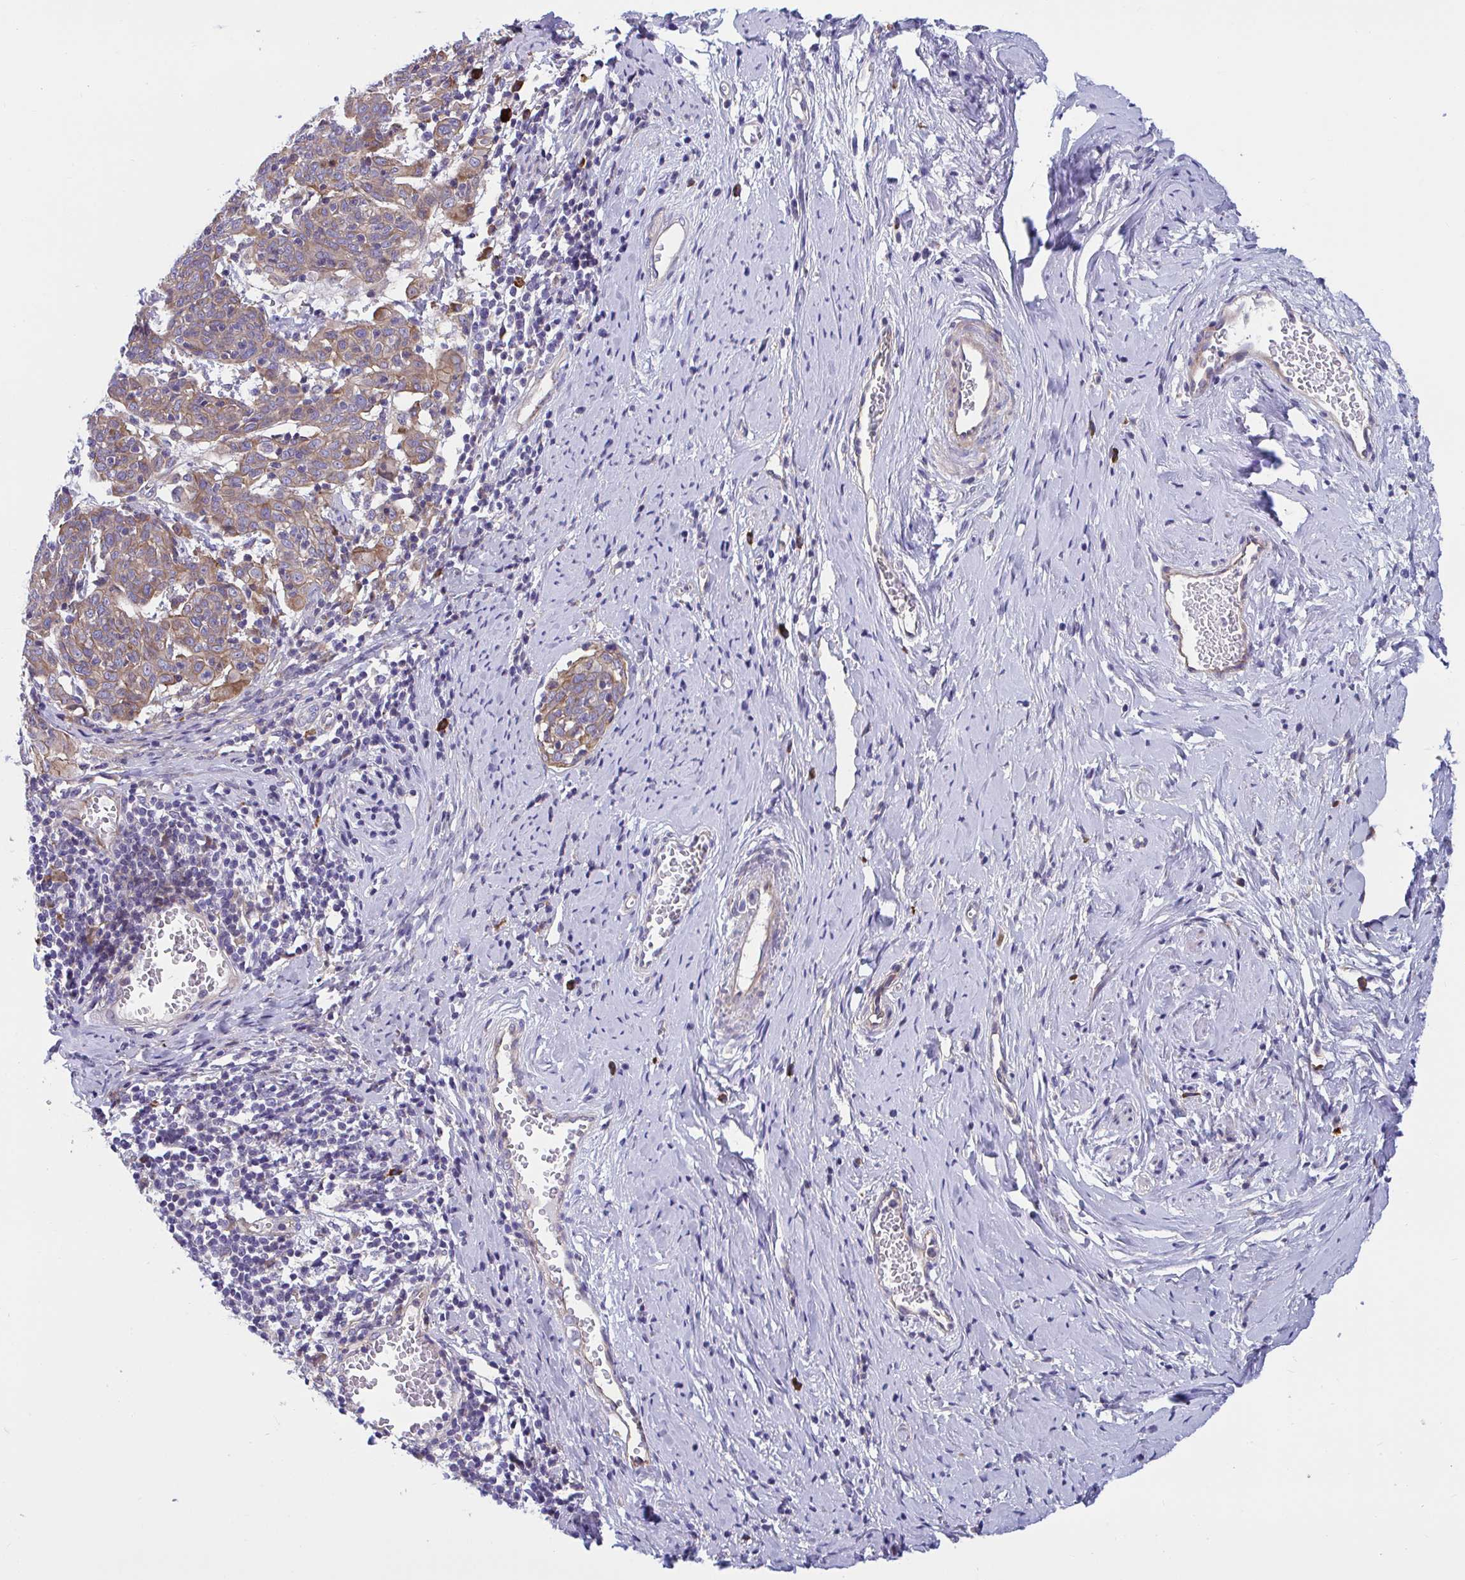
{"staining": {"intensity": "moderate", "quantity": "<25%", "location": "cytoplasmic/membranous"}, "tissue": "cervical cancer", "cell_type": "Tumor cells", "image_type": "cancer", "snomed": [{"axis": "morphology", "description": "Squamous cell carcinoma, NOS"}, {"axis": "topography", "description": "Cervix"}], "caption": "The histopathology image reveals a brown stain indicating the presence of a protein in the cytoplasmic/membranous of tumor cells in cervical cancer (squamous cell carcinoma).", "gene": "WBP1", "patient": {"sex": "female", "age": 67}}